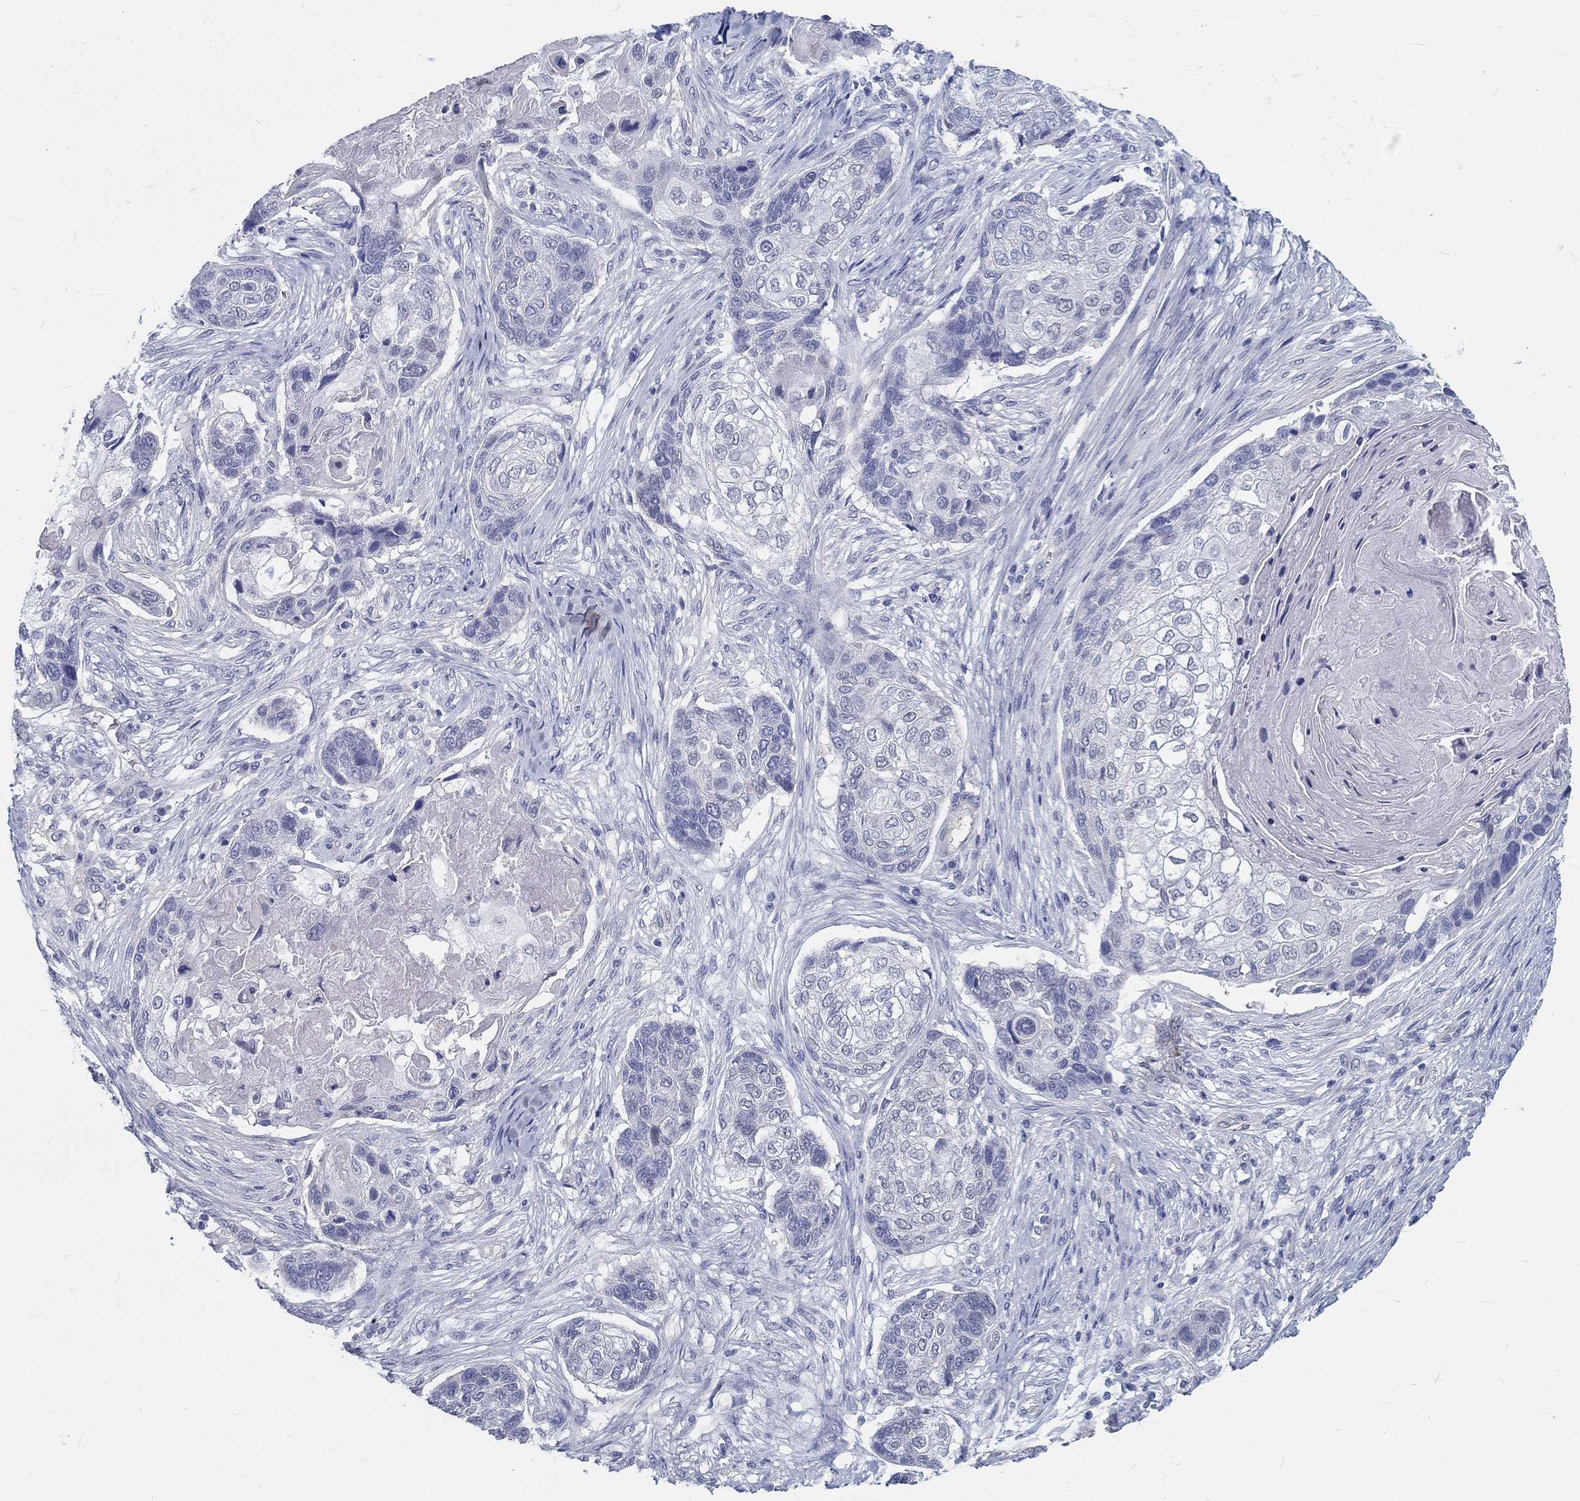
{"staining": {"intensity": "negative", "quantity": "none", "location": "none"}, "tissue": "lung cancer", "cell_type": "Tumor cells", "image_type": "cancer", "snomed": [{"axis": "morphology", "description": "Normal tissue, NOS"}, {"axis": "morphology", "description": "Squamous cell carcinoma, NOS"}, {"axis": "topography", "description": "Bronchus"}, {"axis": "topography", "description": "Lung"}], "caption": "Immunohistochemical staining of lung cancer (squamous cell carcinoma) exhibits no significant expression in tumor cells.", "gene": "CRYGD", "patient": {"sex": "male", "age": 69}}